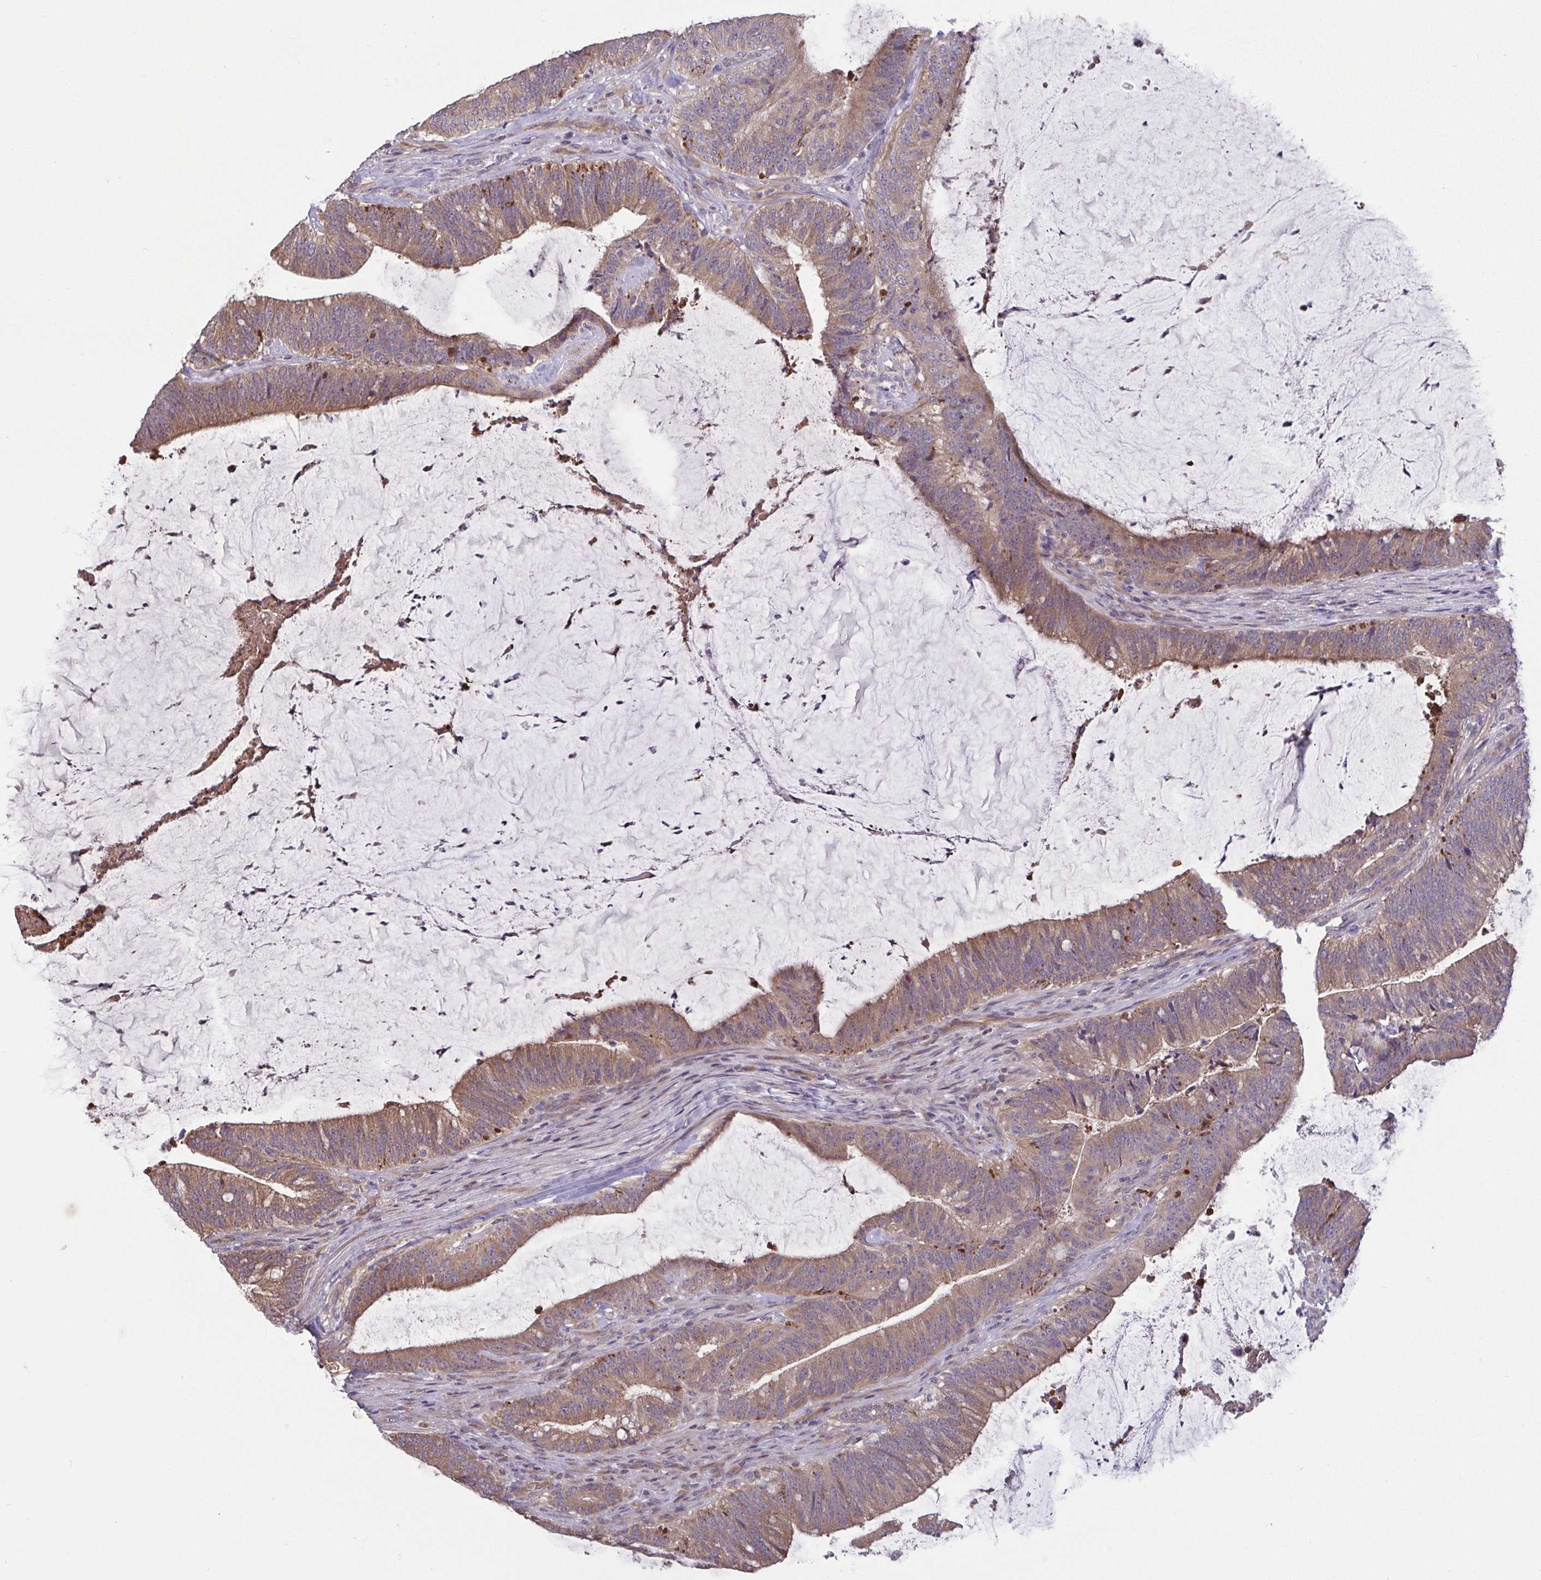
{"staining": {"intensity": "moderate", "quantity": ">75%", "location": "cytoplasmic/membranous"}, "tissue": "colorectal cancer", "cell_type": "Tumor cells", "image_type": "cancer", "snomed": [{"axis": "morphology", "description": "Adenocarcinoma, NOS"}, {"axis": "topography", "description": "Colon"}], "caption": "Colorectal cancer tissue reveals moderate cytoplasmic/membranous expression in approximately >75% of tumor cells, visualized by immunohistochemistry.", "gene": "OSBPL7", "patient": {"sex": "female", "age": 43}}